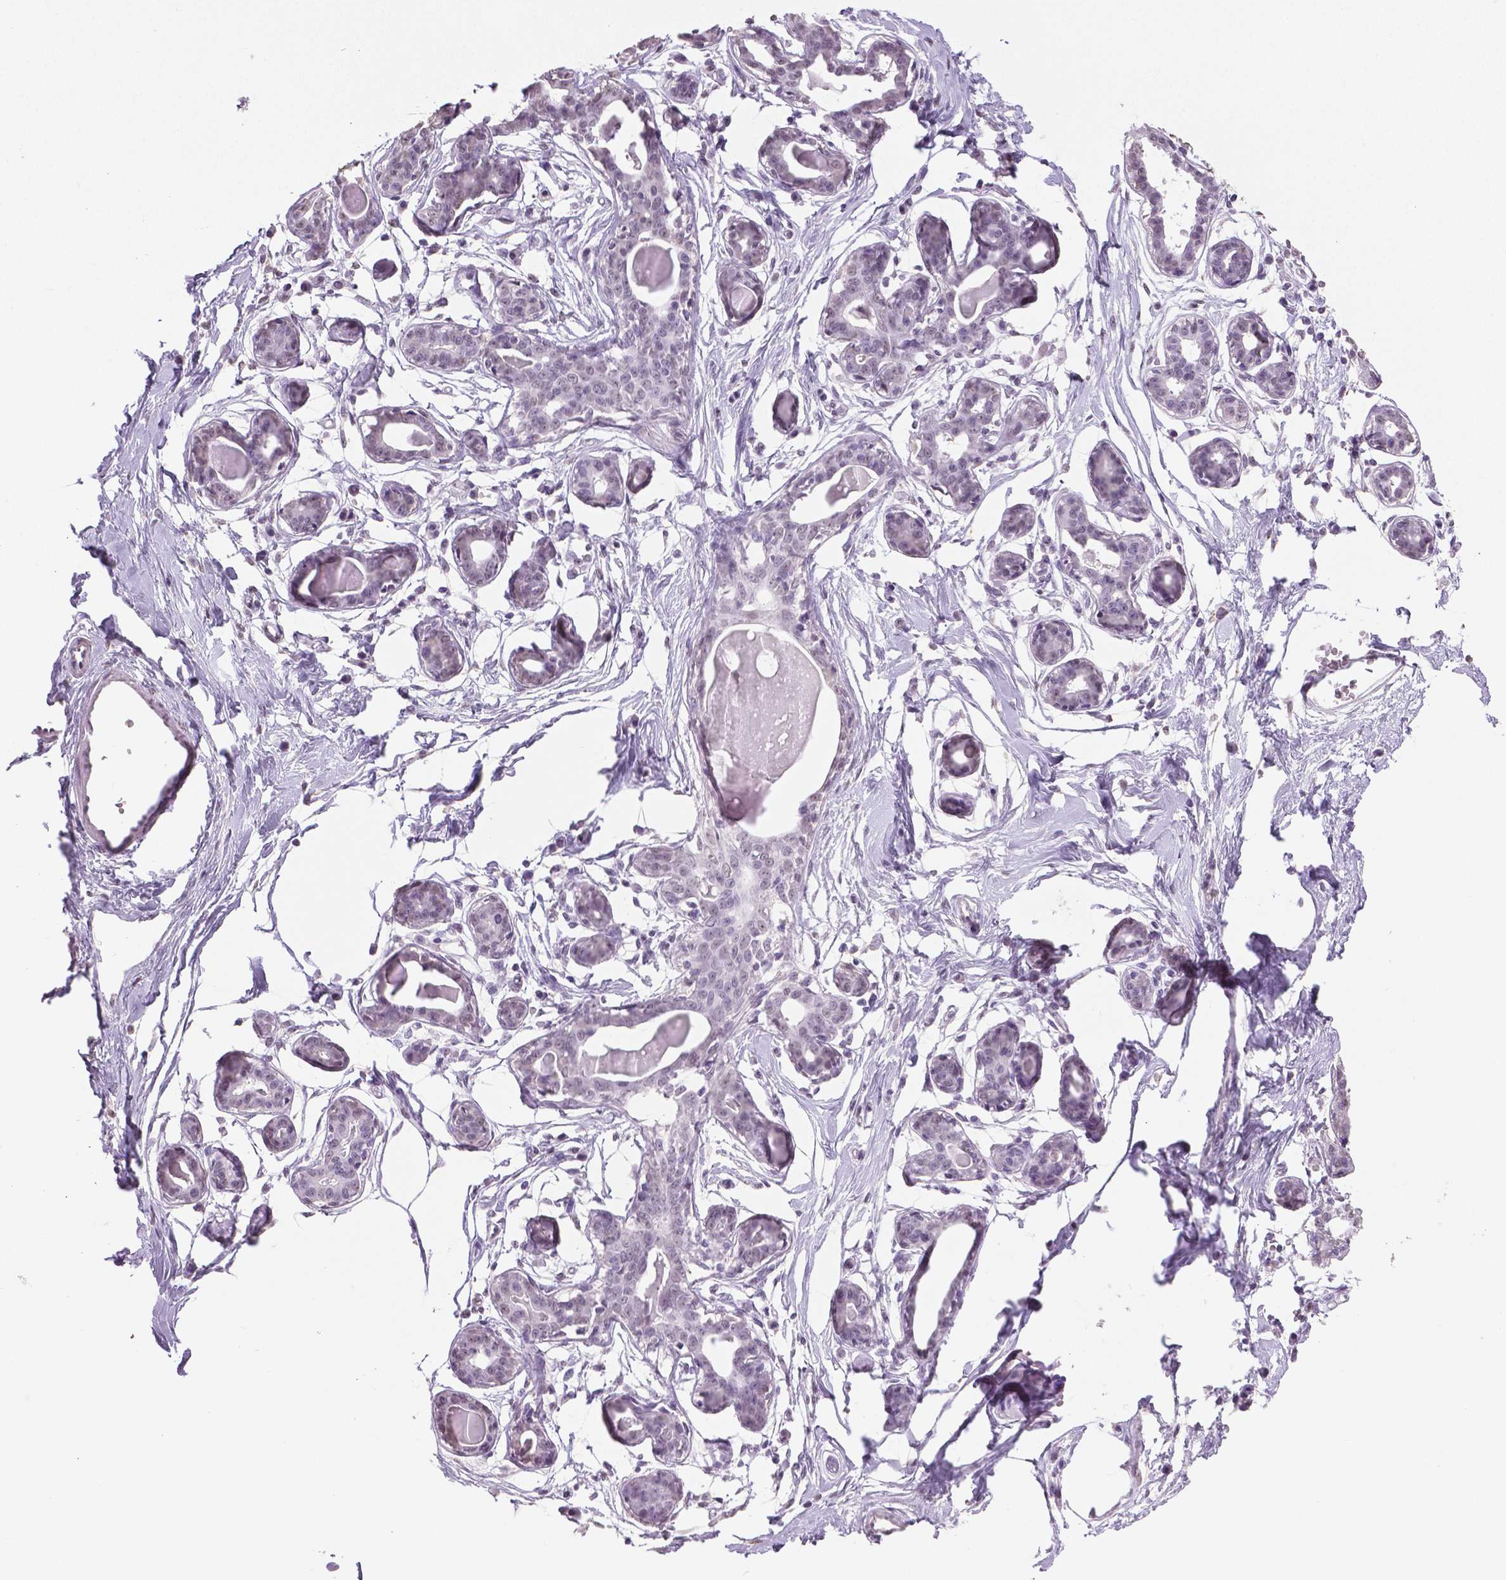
{"staining": {"intensity": "negative", "quantity": "none", "location": "none"}, "tissue": "breast", "cell_type": "Adipocytes", "image_type": "normal", "snomed": [{"axis": "morphology", "description": "Normal tissue, NOS"}, {"axis": "topography", "description": "Breast"}], "caption": "A high-resolution micrograph shows IHC staining of benign breast, which shows no significant expression in adipocytes.", "gene": "IGF2BP1", "patient": {"sex": "female", "age": 45}}